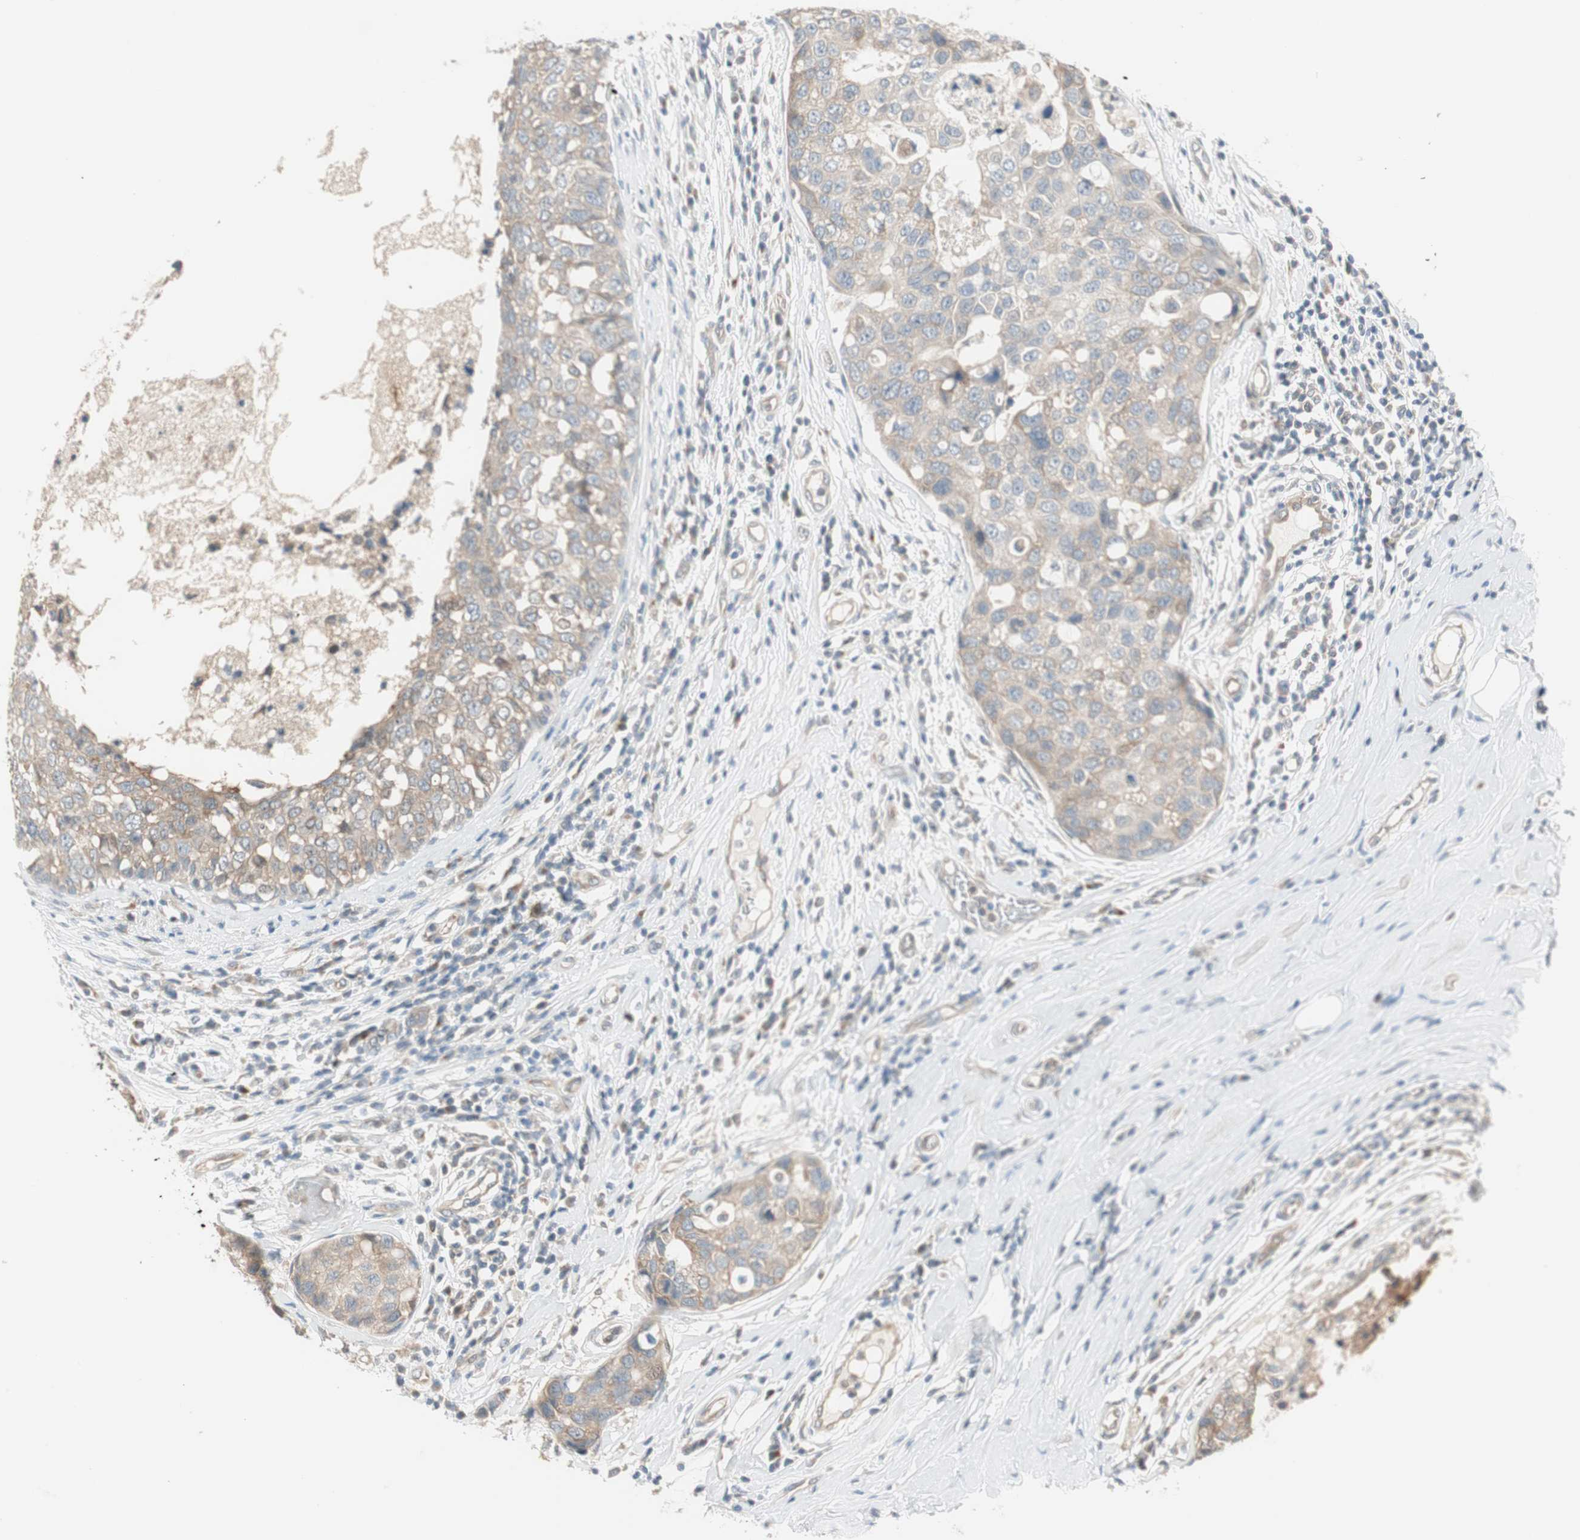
{"staining": {"intensity": "weak", "quantity": ">75%", "location": "cytoplasmic/membranous"}, "tissue": "breast cancer", "cell_type": "Tumor cells", "image_type": "cancer", "snomed": [{"axis": "morphology", "description": "Duct carcinoma"}, {"axis": "topography", "description": "Breast"}], "caption": "There is low levels of weak cytoplasmic/membranous expression in tumor cells of invasive ductal carcinoma (breast), as demonstrated by immunohistochemical staining (brown color).", "gene": "CGRRF1", "patient": {"sex": "female", "age": 27}}